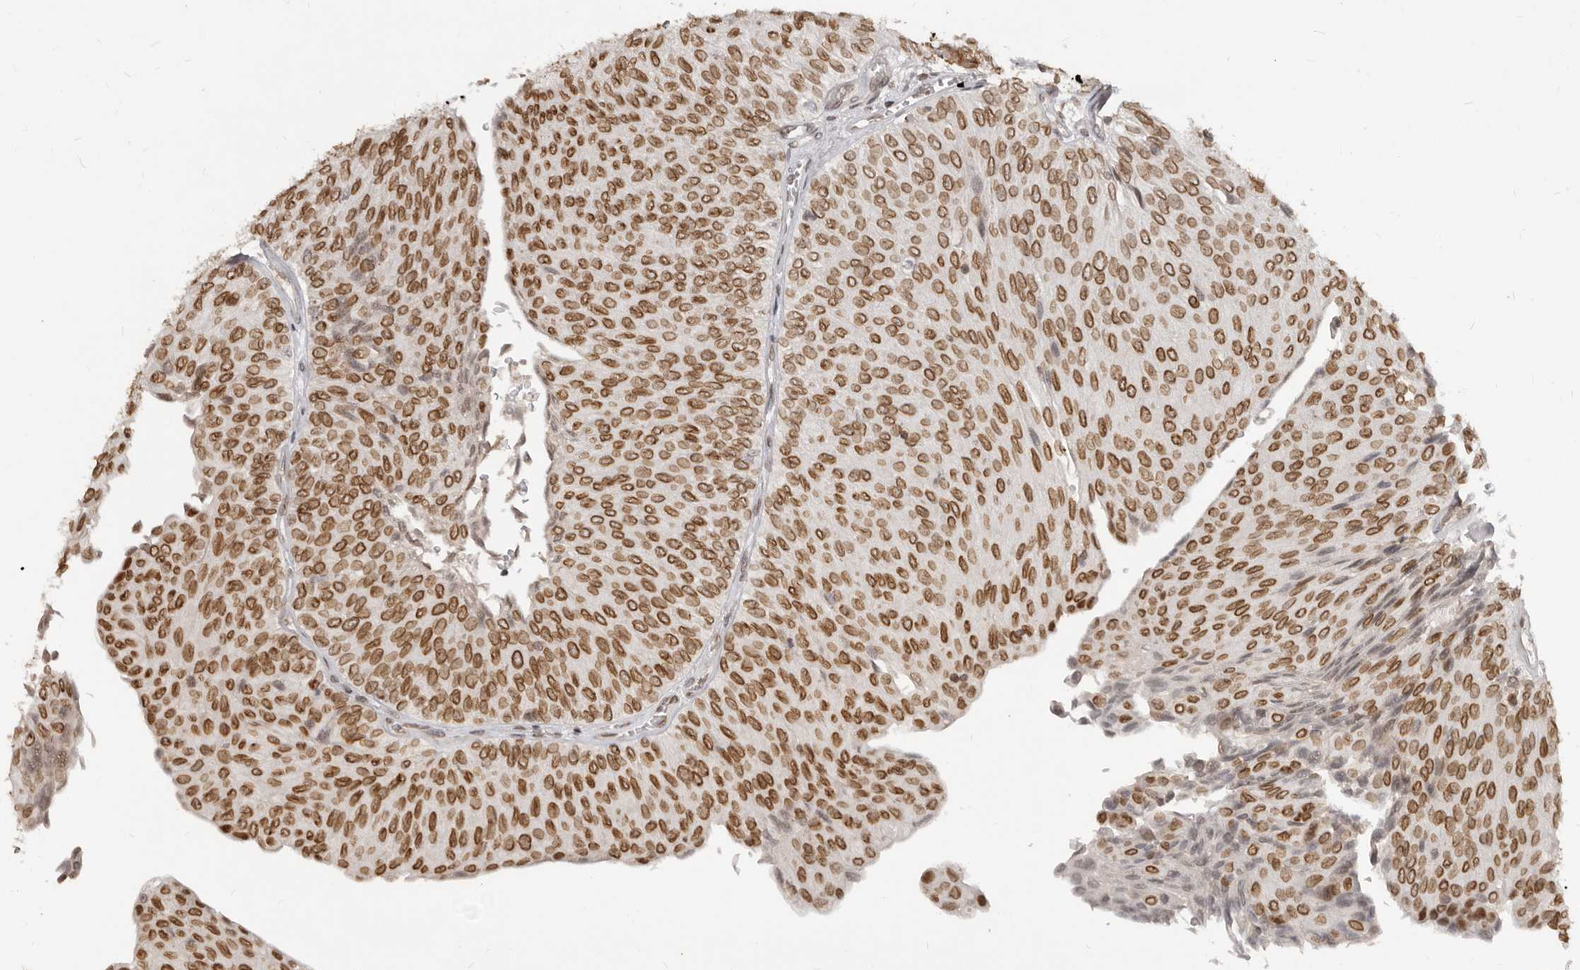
{"staining": {"intensity": "strong", "quantity": ">75%", "location": "nuclear"}, "tissue": "urothelial cancer", "cell_type": "Tumor cells", "image_type": "cancer", "snomed": [{"axis": "morphology", "description": "Urothelial carcinoma, Low grade"}, {"axis": "topography", "description": "Urinary bladder"}], "caption": "Protein staining by immunohistochemistry (IHC) demonstrates strong nuclear expression in about >75% of tumor cells in low-grade urothelial carcinoma. (brown staining indicates protein expression, while blue staining denotes nuclei).", "gene": "NUP153", "patient": {"sex": "male", "age": 78}}